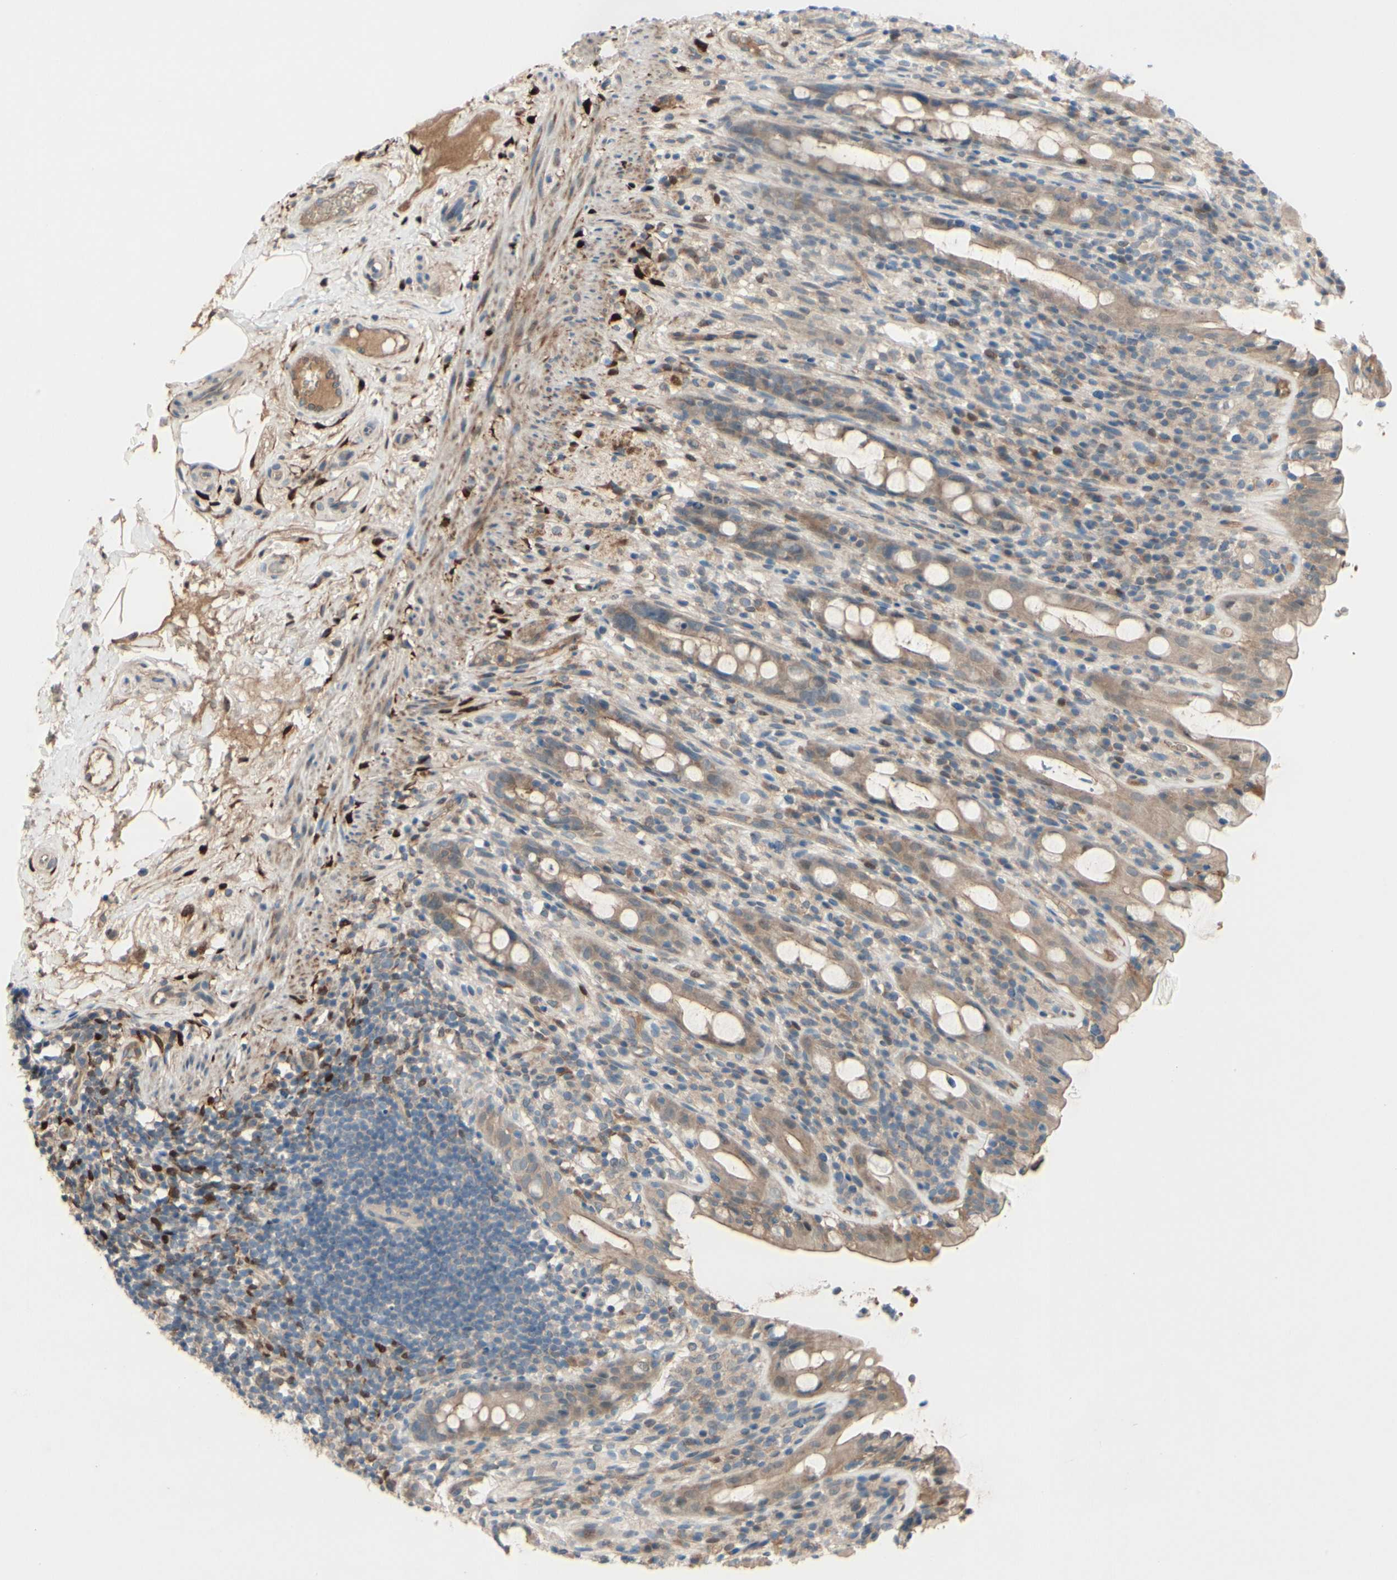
{"staining": {"intensity": "weak", "quantity": ">75%", "location": "cytoplasmic/membranous"}, "tissue": "rectum", "cell_type": "Glandular cells", "image_type": "normal", "snomed": [{"axis": "morphology", "description": "Normal tissue, NOS"}, {"axis": "topography", "description": "Rectum"}], "caption": "Immunohistochemical staining of benign rectum exhibits low levels of weak cytoplasmic/membranous expression in approximately >75% of glandular cells. (Stains: DAB in brown, nuclei in blue, Microscopy: brightfield microscopy at high magnification).", "gene": "ICAM5", "patient": {"sex": "male", "age": 44}}